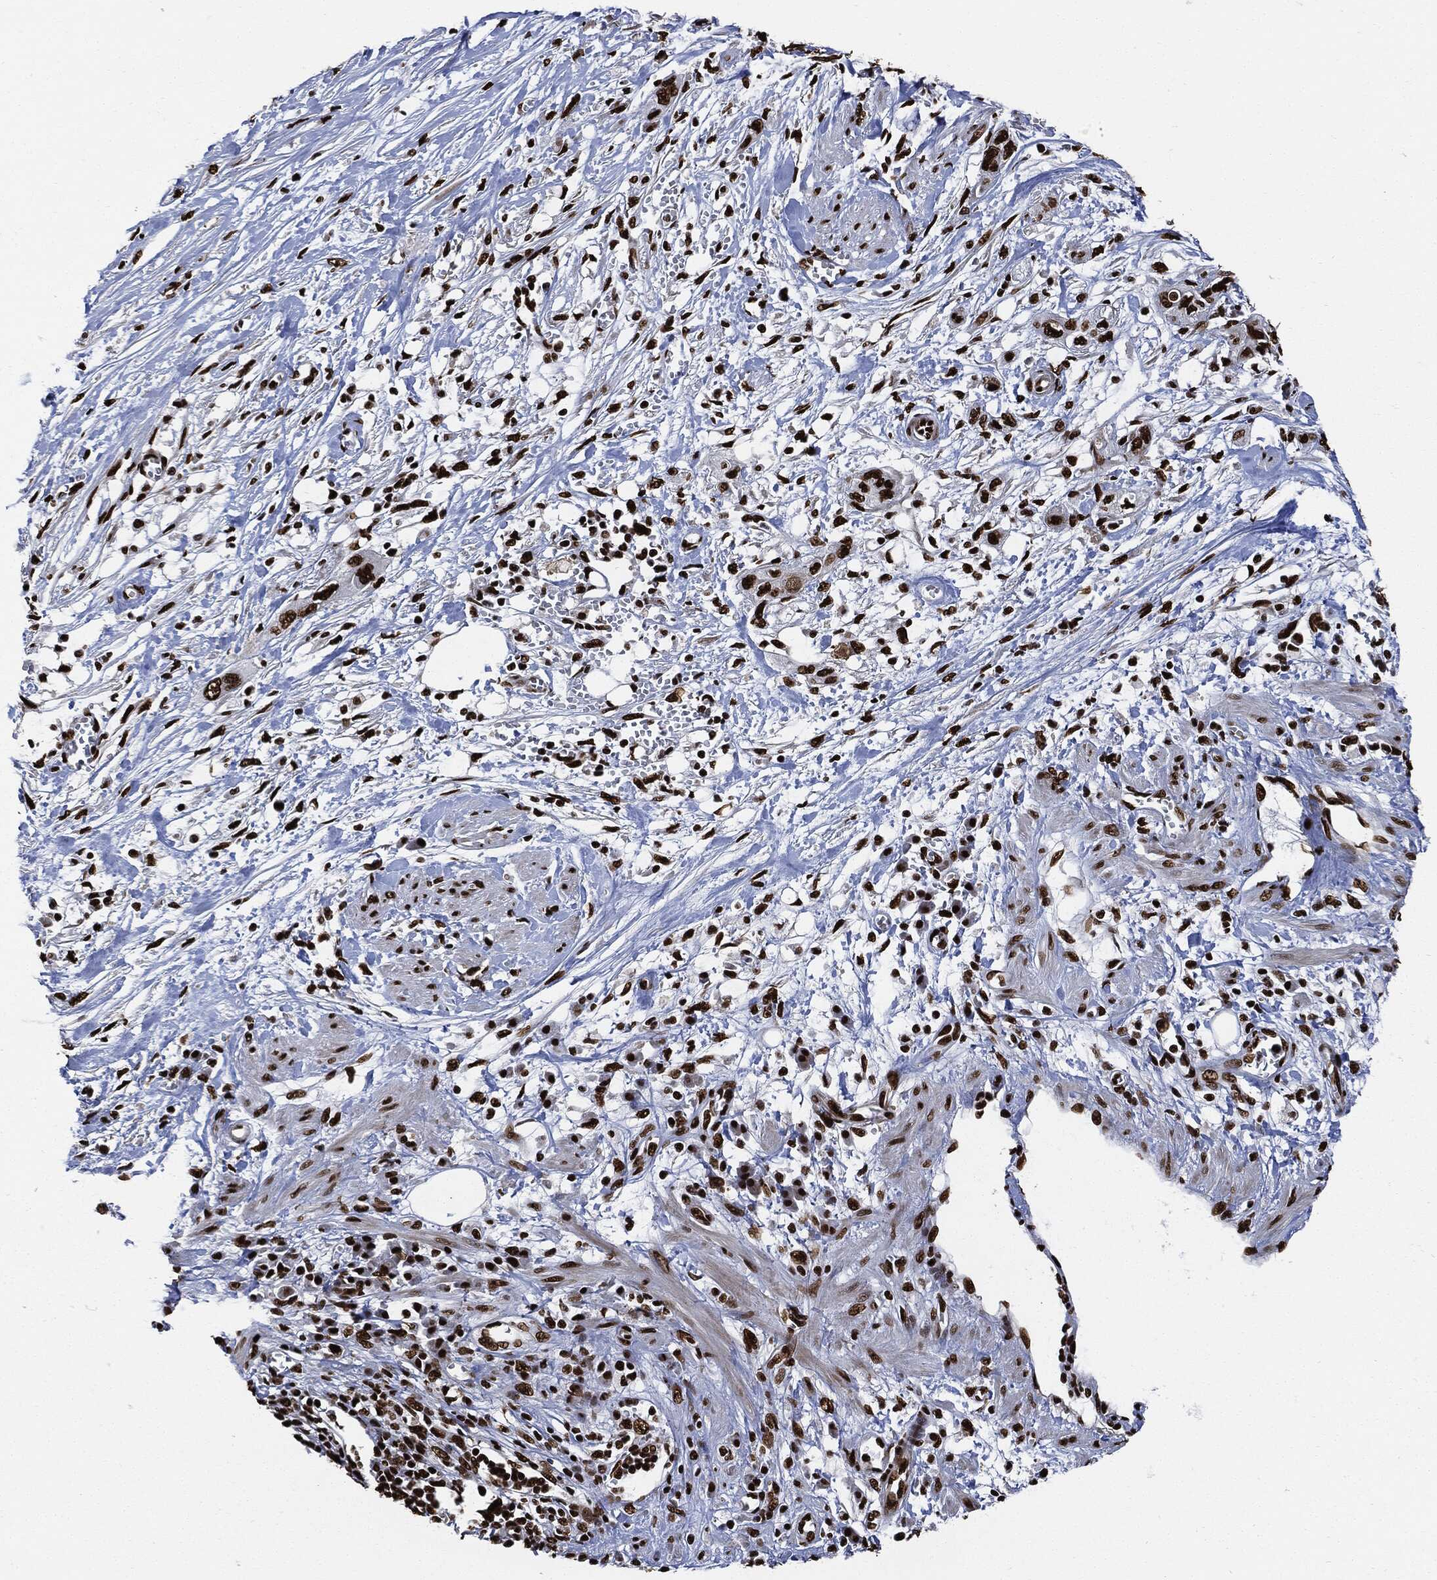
{"staining": {"intensity": "strong", "quantity": ">75%", "location": "nuclear"}, "tissue": "pancreatic cancer", "cell_type": "Tumor cells", "image_type": "cancer", "snomed": [{"axis": "morphology", "description": "Adenocarcinoma, NOS"}, {"axis": "topography", "description": "Pancreas"}], "caption": "High-power microscopy captured an immunohistochemistry (IHC) histopathology image of pancreatic cancer, revealing strong nuclear expression in approximately >75% of tumor cells. The staining is performed using DAB (3,3'-diaminobenzidine) brown chromogen to label protein expression. The nuclei are counter-stained blue using hematoxylin.", "gene": "RECQL", "patient": {"sex": "male", "age": 72}}